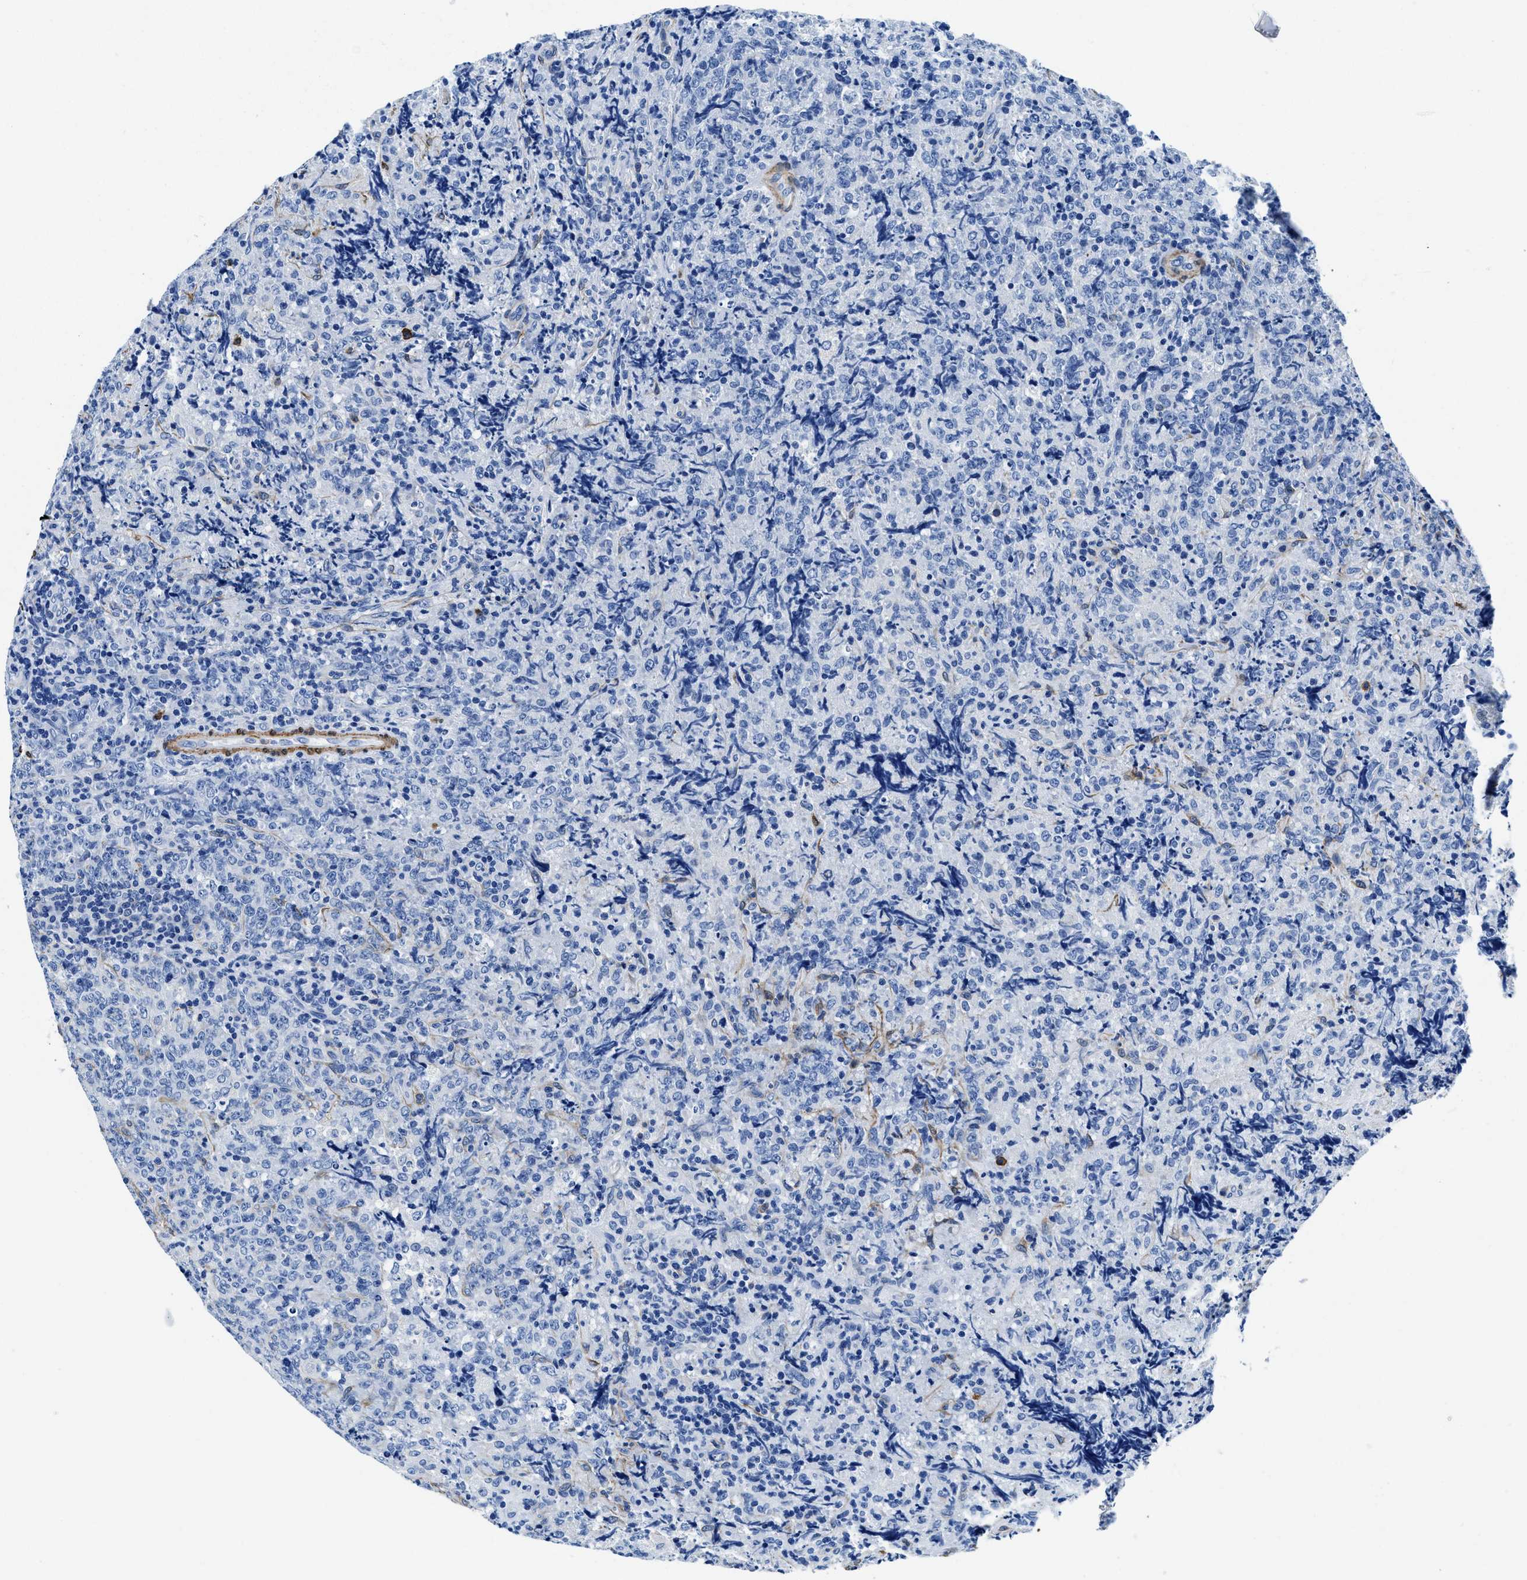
{"staining": {"intensity": "negative", "quantity": "none", "location": "none"}, "tissue": "lymphoma", "cell_type": "Tumor cells", "image_type": "cancer", "snomed": [{"axis": "morphology", "description": "Malignant lymphoma, non-Hodgkin's type, High grade"}, {"axis": "topography", "description": "Tonsil"}], "caption": "High-grade malignant lymphoma, non-Hodgkin's type was stained to show a protein in brown. There is no significant expression in tumor cells.", "gene": "TEX261", "patient": {"sex": "female", "age": 36}}